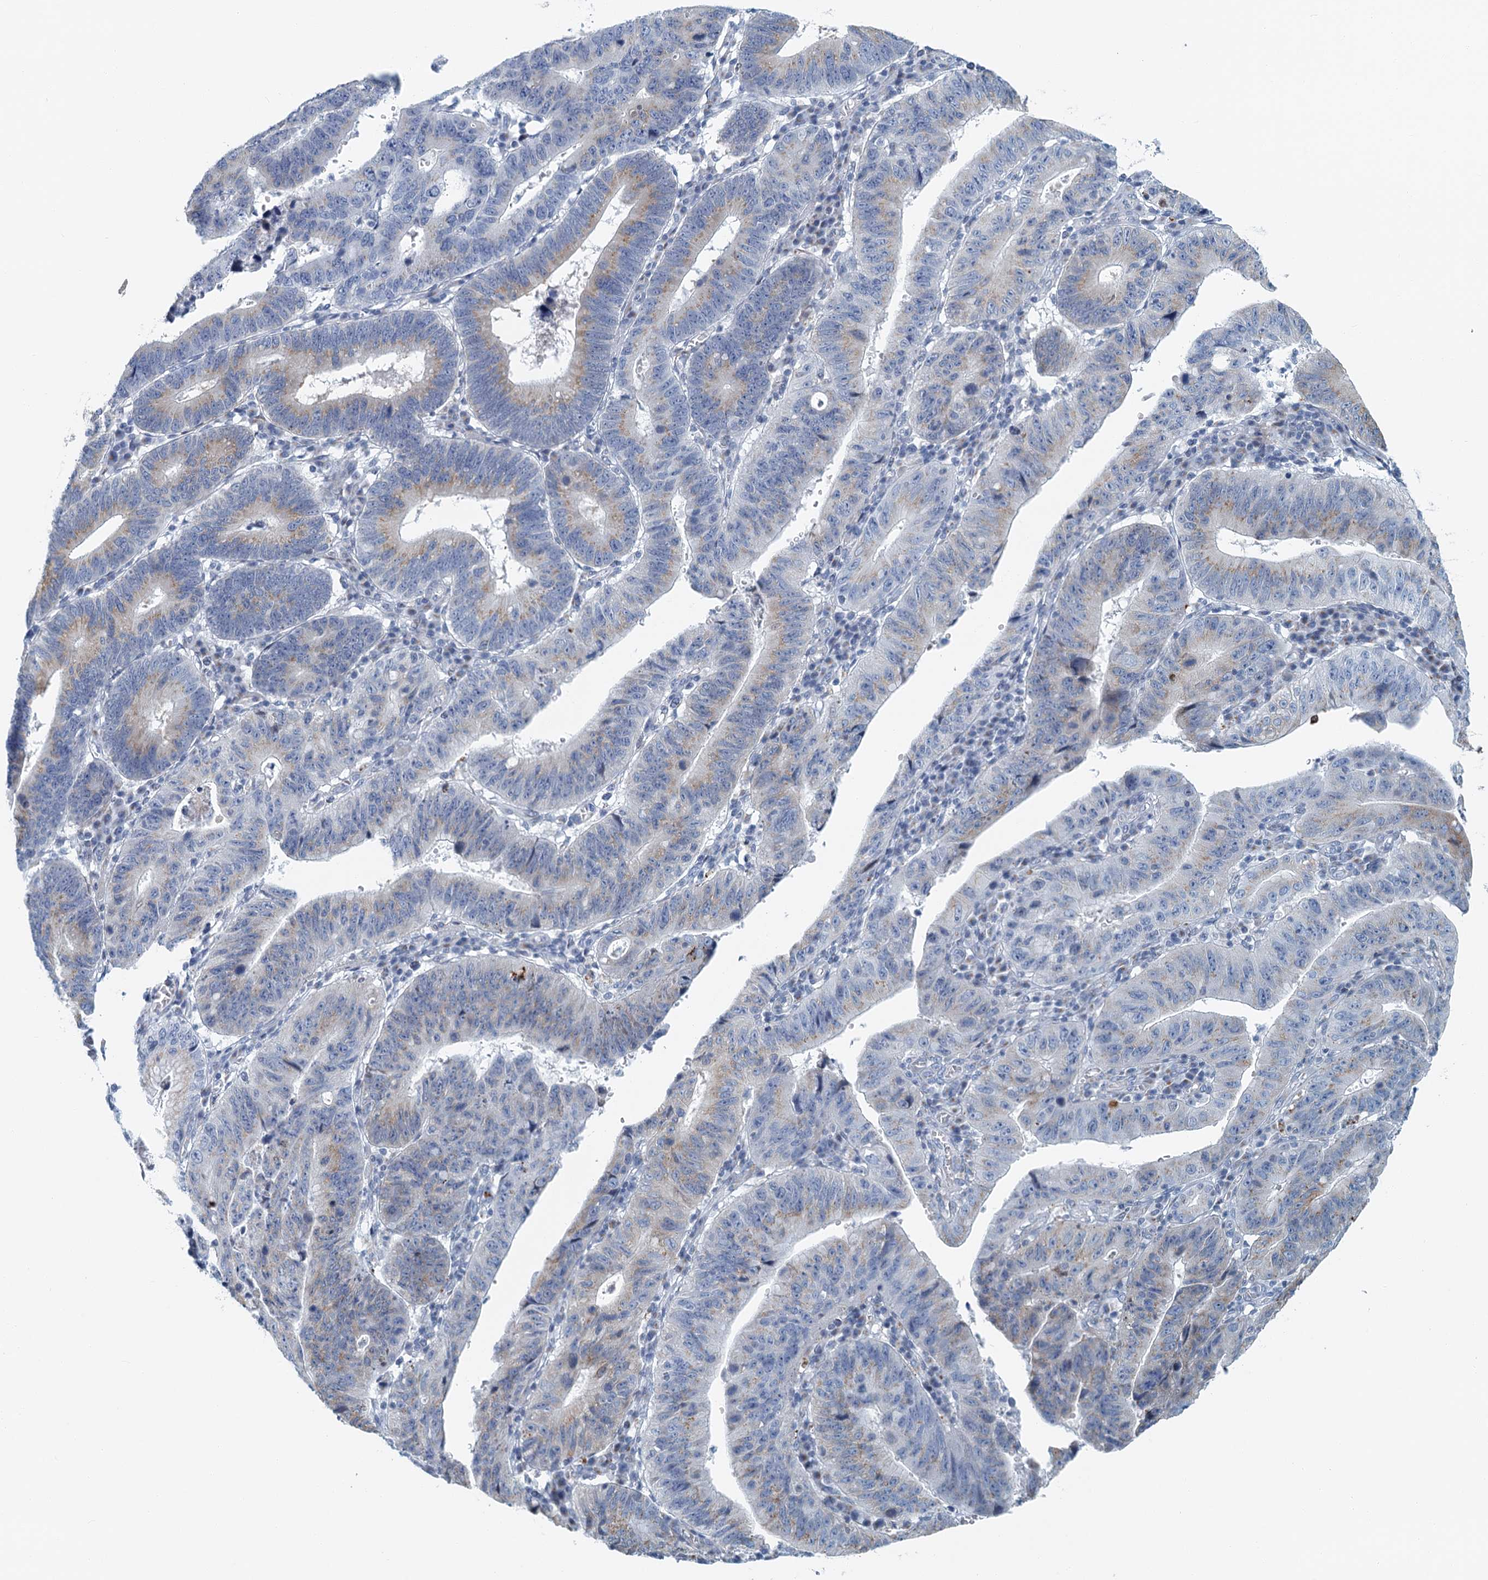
{"staining": {"intensity": "moderate", "quantity": "25%-75%", "location": "cytoplasmic/membranous"}, "tissue": "stomach cancer", "cell_type": "Tumor cells", "image_type": "cancer", "snomed": [{"axis": "morphology", "description": "Adenocarcinoma, NOS"}, {"axis": "topography", "description": "Stomach"}], "caption": "Protein expression analysis of adenocarcinoma (stomach) displays moderate cytoplasmic/membranous positivity in about 25%-75% of tumor cells.", "gene": "ZNF527", "patient": {"sex": "male", "age": 59}}